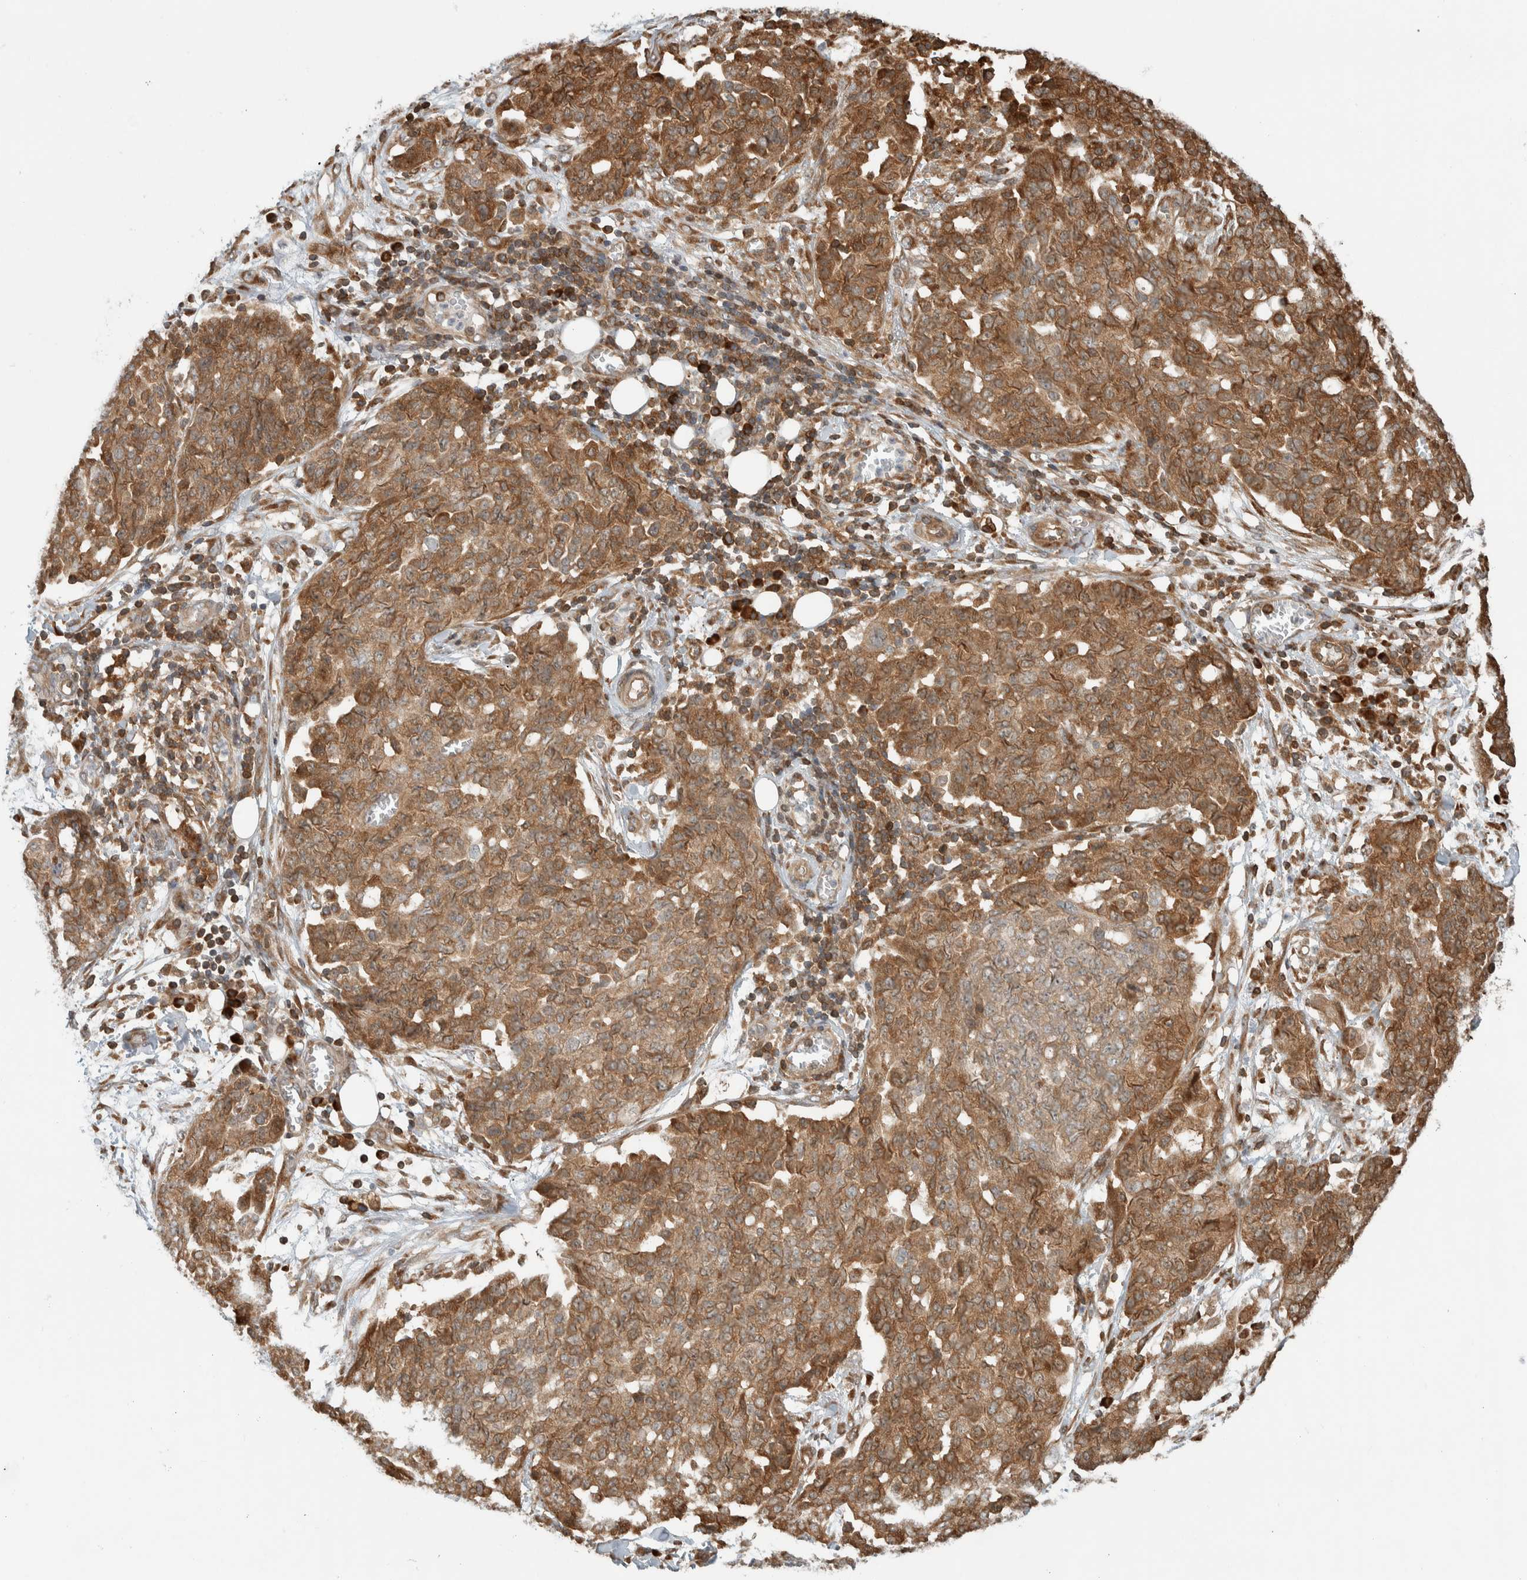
{"staining": {"intensity": "moderate", "quantity": ">75%", "location": "cytoplasmic/membranous"}, "tissue": "ovarian cancer", "cell_type": "Tumor cells", "image_type": "cancer", "snomed": [{"axis": "morphology", "description": "Cystadenocarcinoma, serous, NOS"}, {"axis": "topography", "description": "Soft tissue"}, {"axis": "topography", "description": "Ovary"}], "caption": "Immunohistochemistry (IHC) of human ovarian cancer (serous cystadenocarcinoma) reveals medium levels of moderate cytoplasmic/membranous expression in about >75% of tumor cells.", "gene": "CNTROB", "patient": {"sex": "female", "age": 57}}